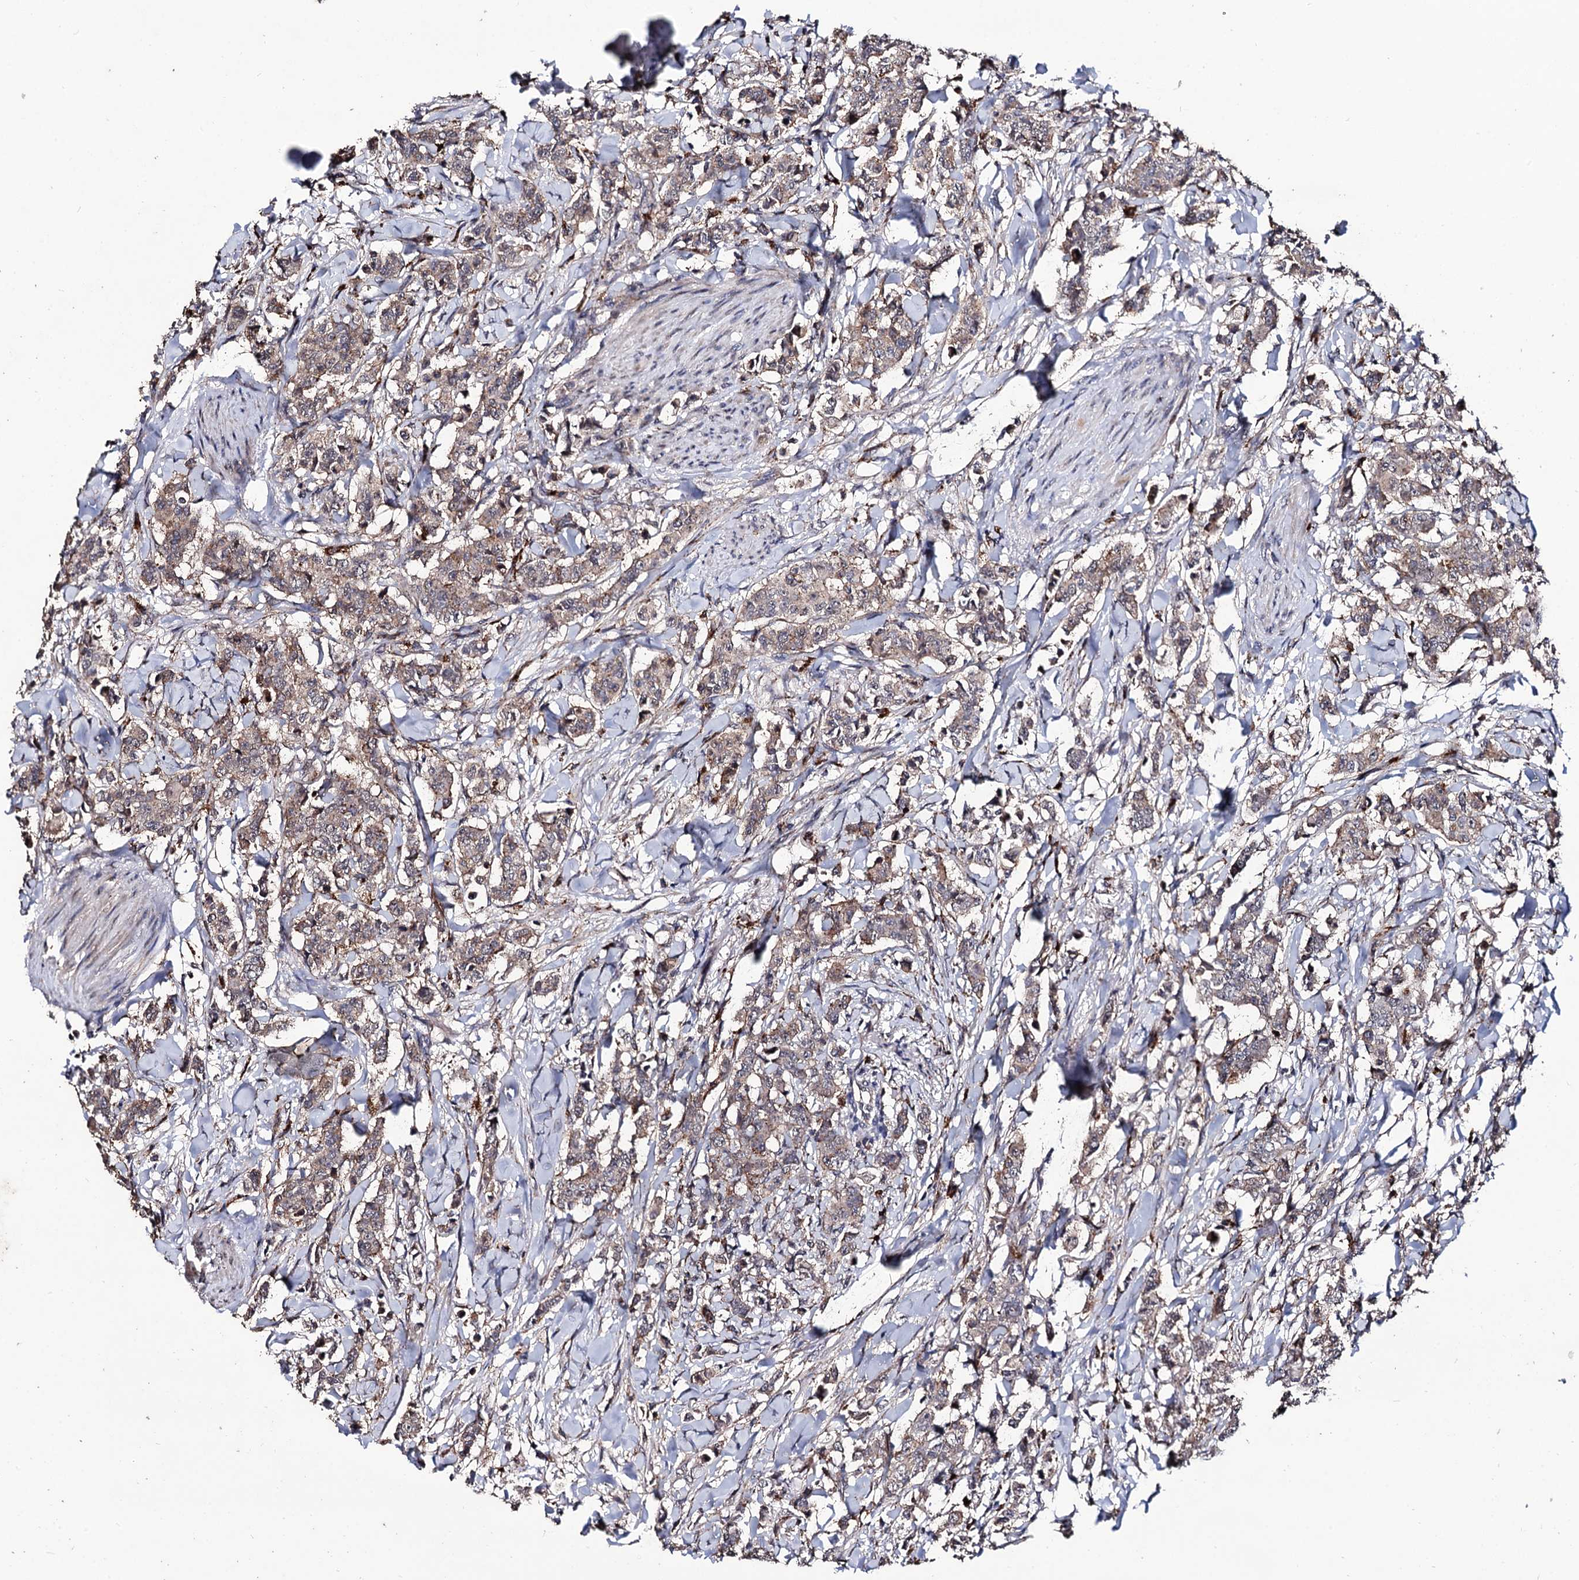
{"staining": {"intensity": "weak", "quantity": ">75%", "location": "cytoplasmic/membranous"}, "tissue": "breast cancer", "cell_type": "Tumor cells", "image_type": "cancer", "snomed": [{"axis": "morphology", "description": "Duct carcinoma"}, {"axis": "topography", "description": "Breast"}], "caption": "Breast cancer stained with a protein marker demonstrates weak staining in tumor cells.", "gene": "MICAL2", "patient": {"sex": "female", "age": 40}}